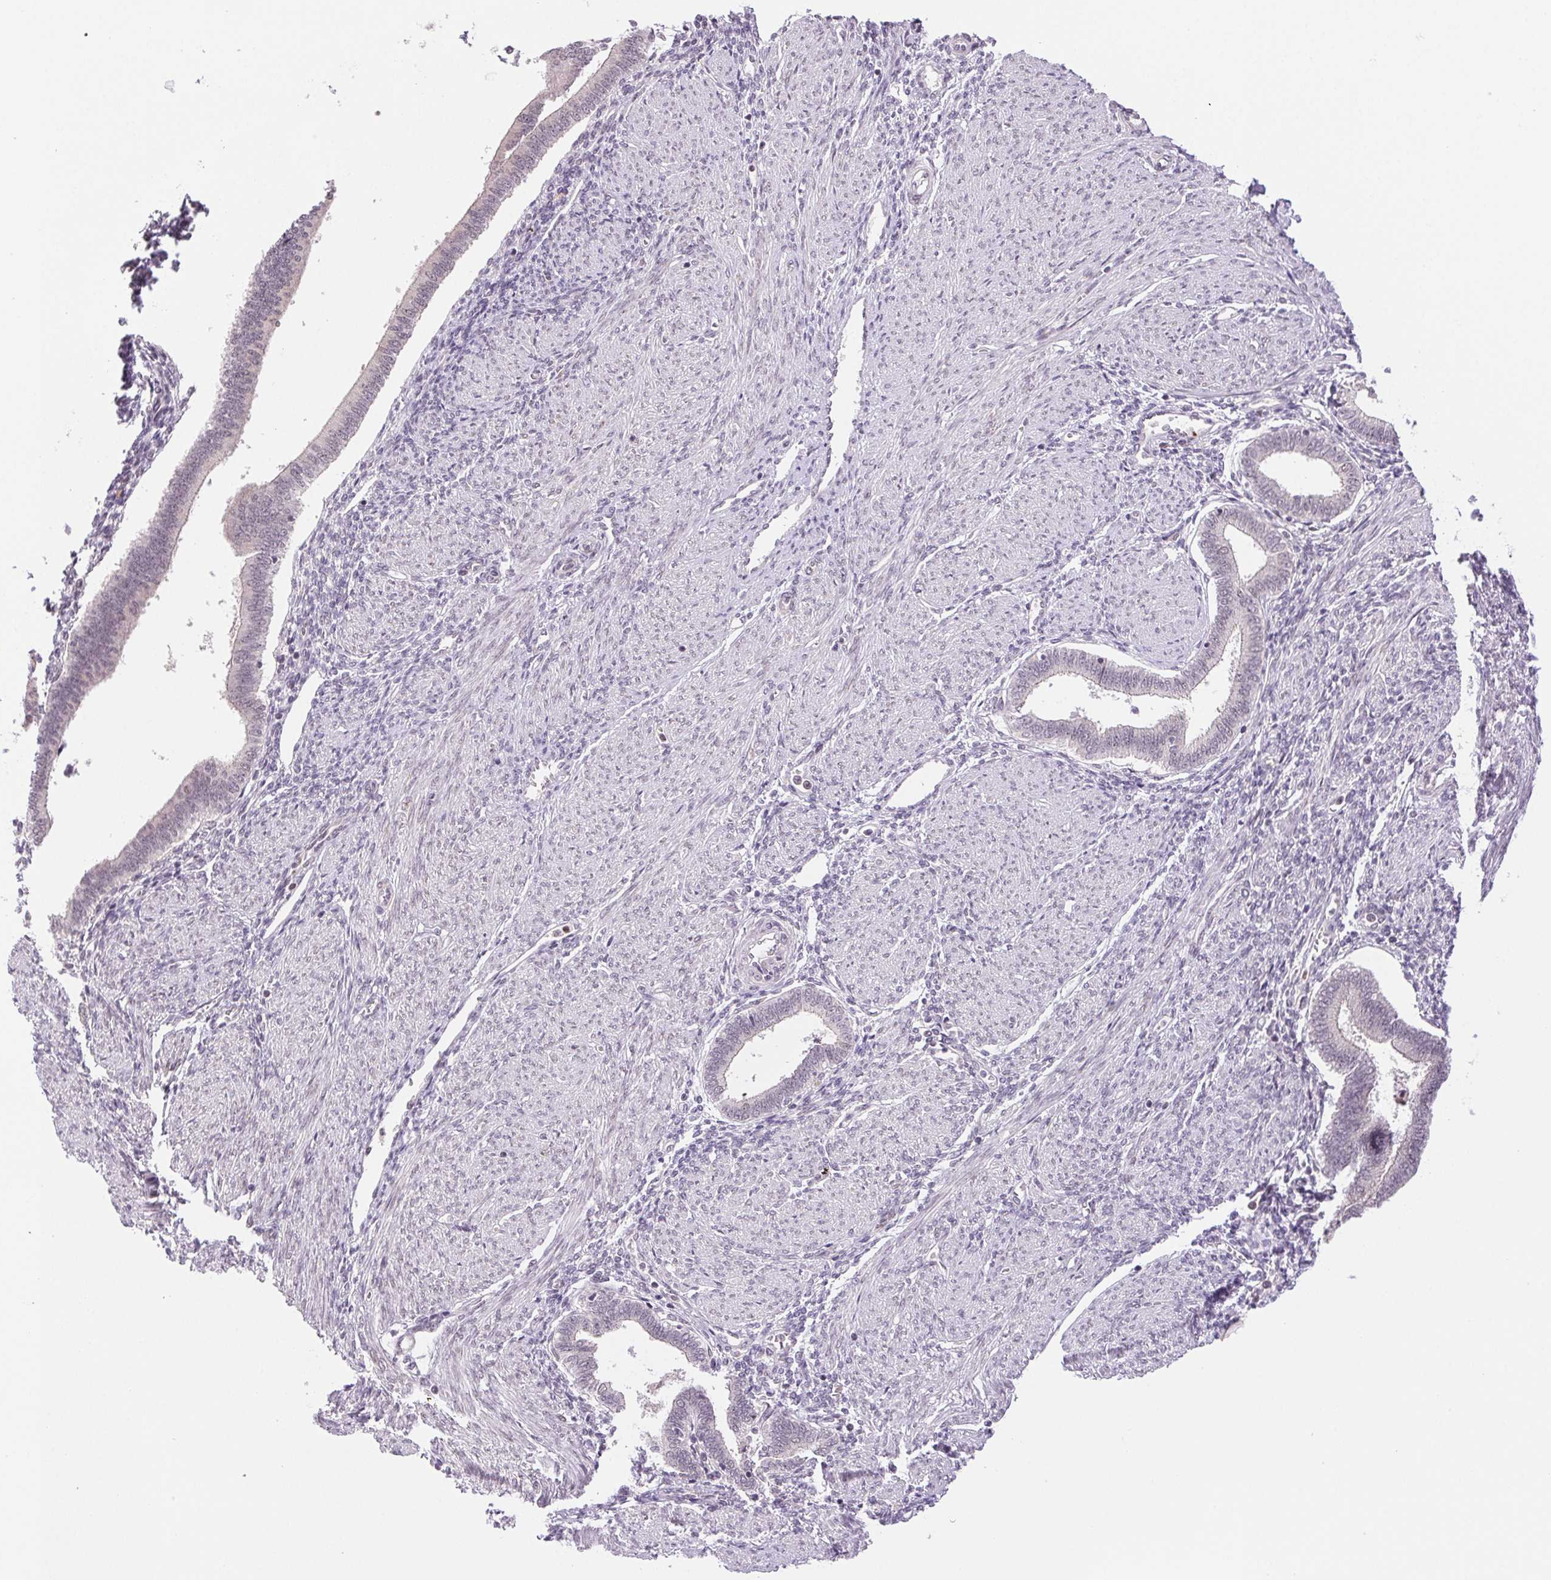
{"staining": {"intensity": "negative", "quantity": "none", "location": "none"}, "tissue": "endometrium", "cell_type": "Cells in endometrial stroma", "image_type": "normal", "snomed": [{"axis": "morphology", "description": "Normal tissue, NOS"}, {"axis": "topography", "description": "Endometrium"}], "caption": "Immunohistochemical staining of unremarkable human endometrium displays no significant positivity in cells in endometrial stroma.", "gene": "GRHL3", "patient": {"sex": "female", "age": 42}}